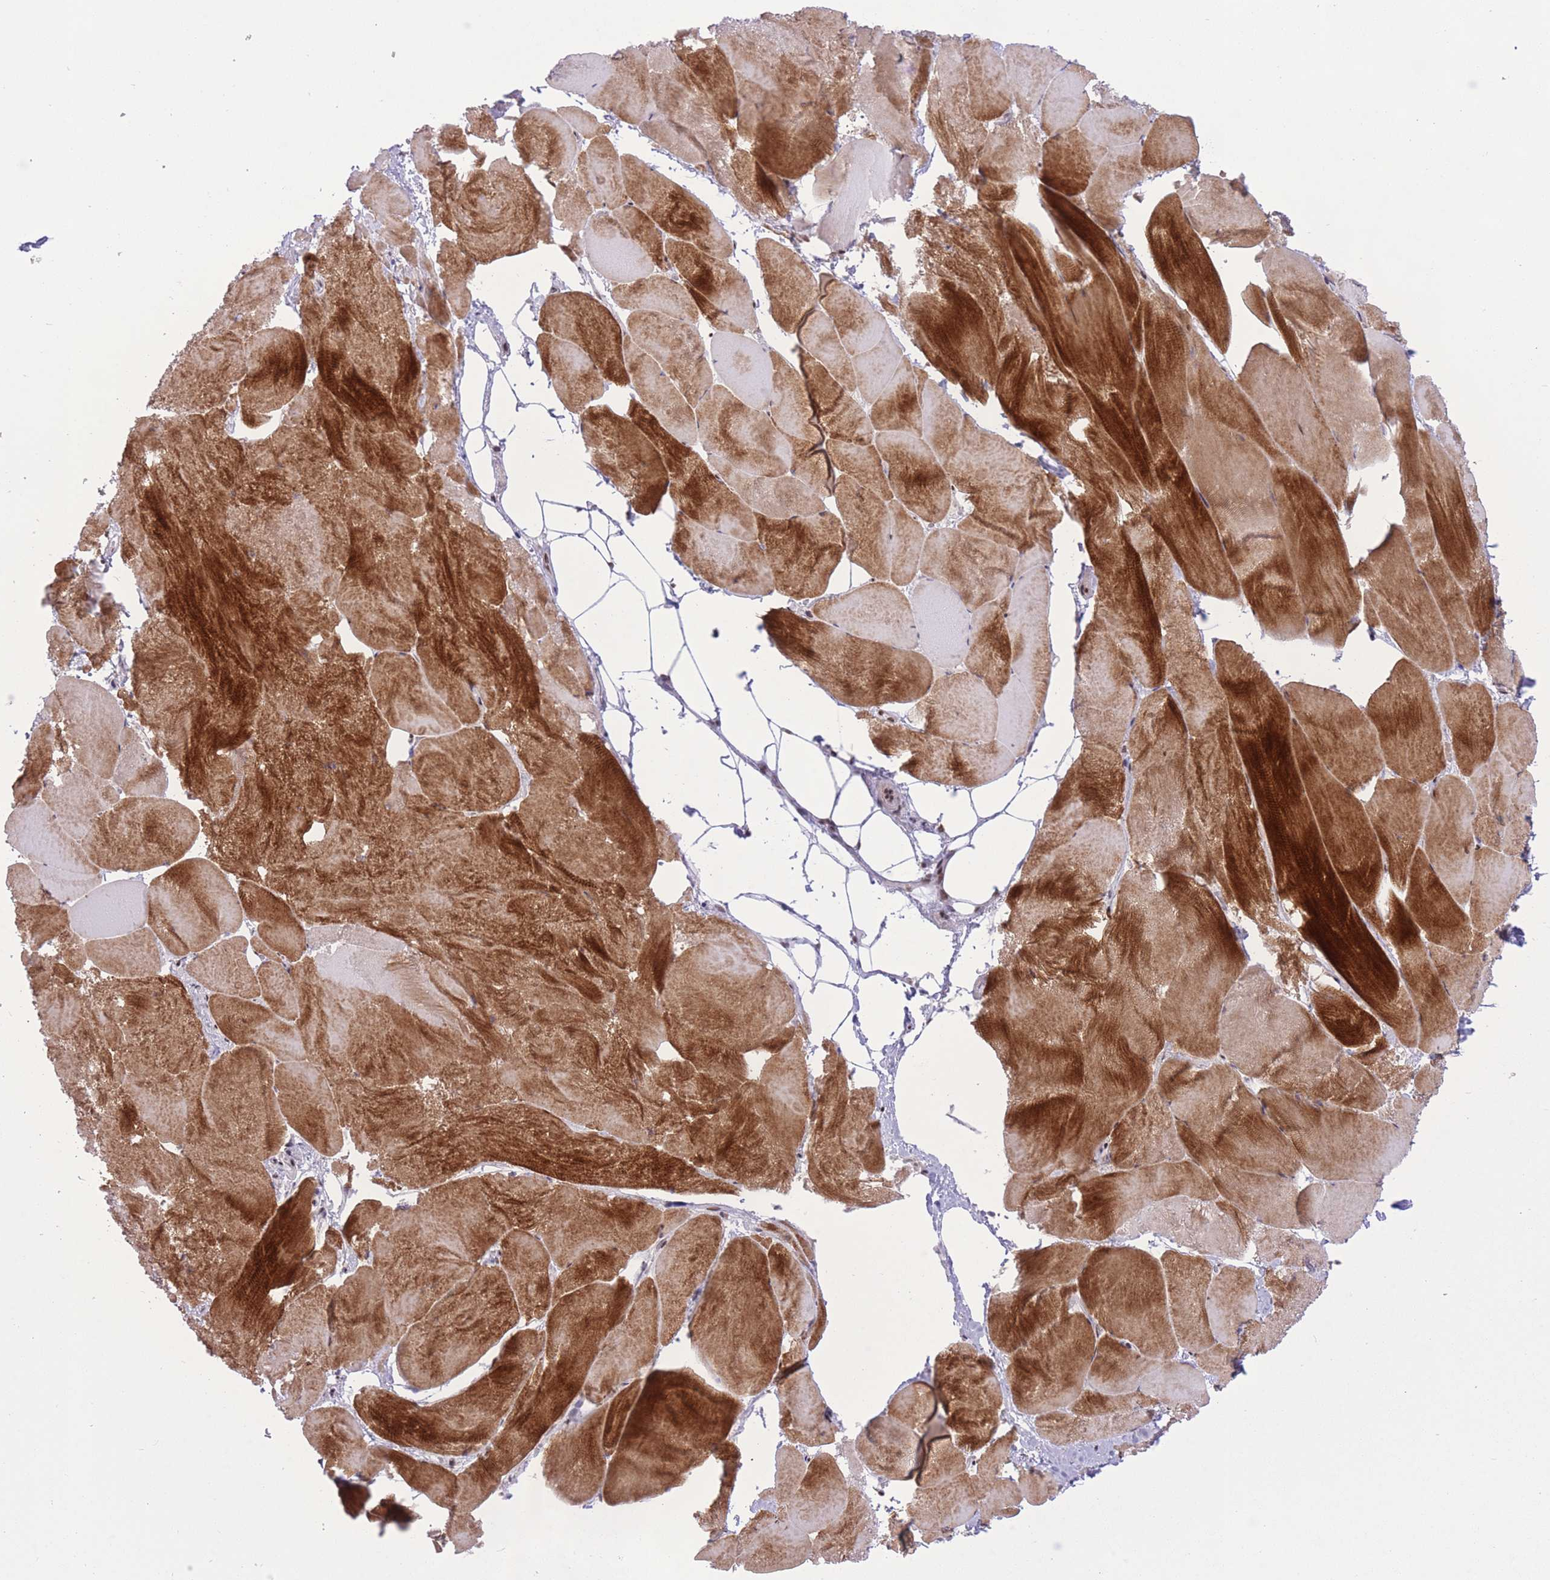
{"staining": {"intensity": "moderate", "quantity": ">75%", "location": "cytoplasmic/membranous,nuclear"}, "tissue": "skeletal muscle", "cell_type": "Myocytes", "image_type": "normal", "snomed": [{"axis": "morphology", "description": "Normal tissue, NOS"}, {"axis": "topography", "description": "Skeletal muscle"}], "caption": "Skeletal muscle stained with DAB (3,3'-diaminobenzidine) immunohistochemistry (IHC) displays medium levels of moderate cytoplasmic/membranous,nuclear expression in approximately >75% of myocytes. (DAB (3,3'-diaminobenzidine) IHC, brown staining for protein, blue staining for nuclei).", "gene": "ZBED5", "patient": {"sex": "female", "age": 64}}